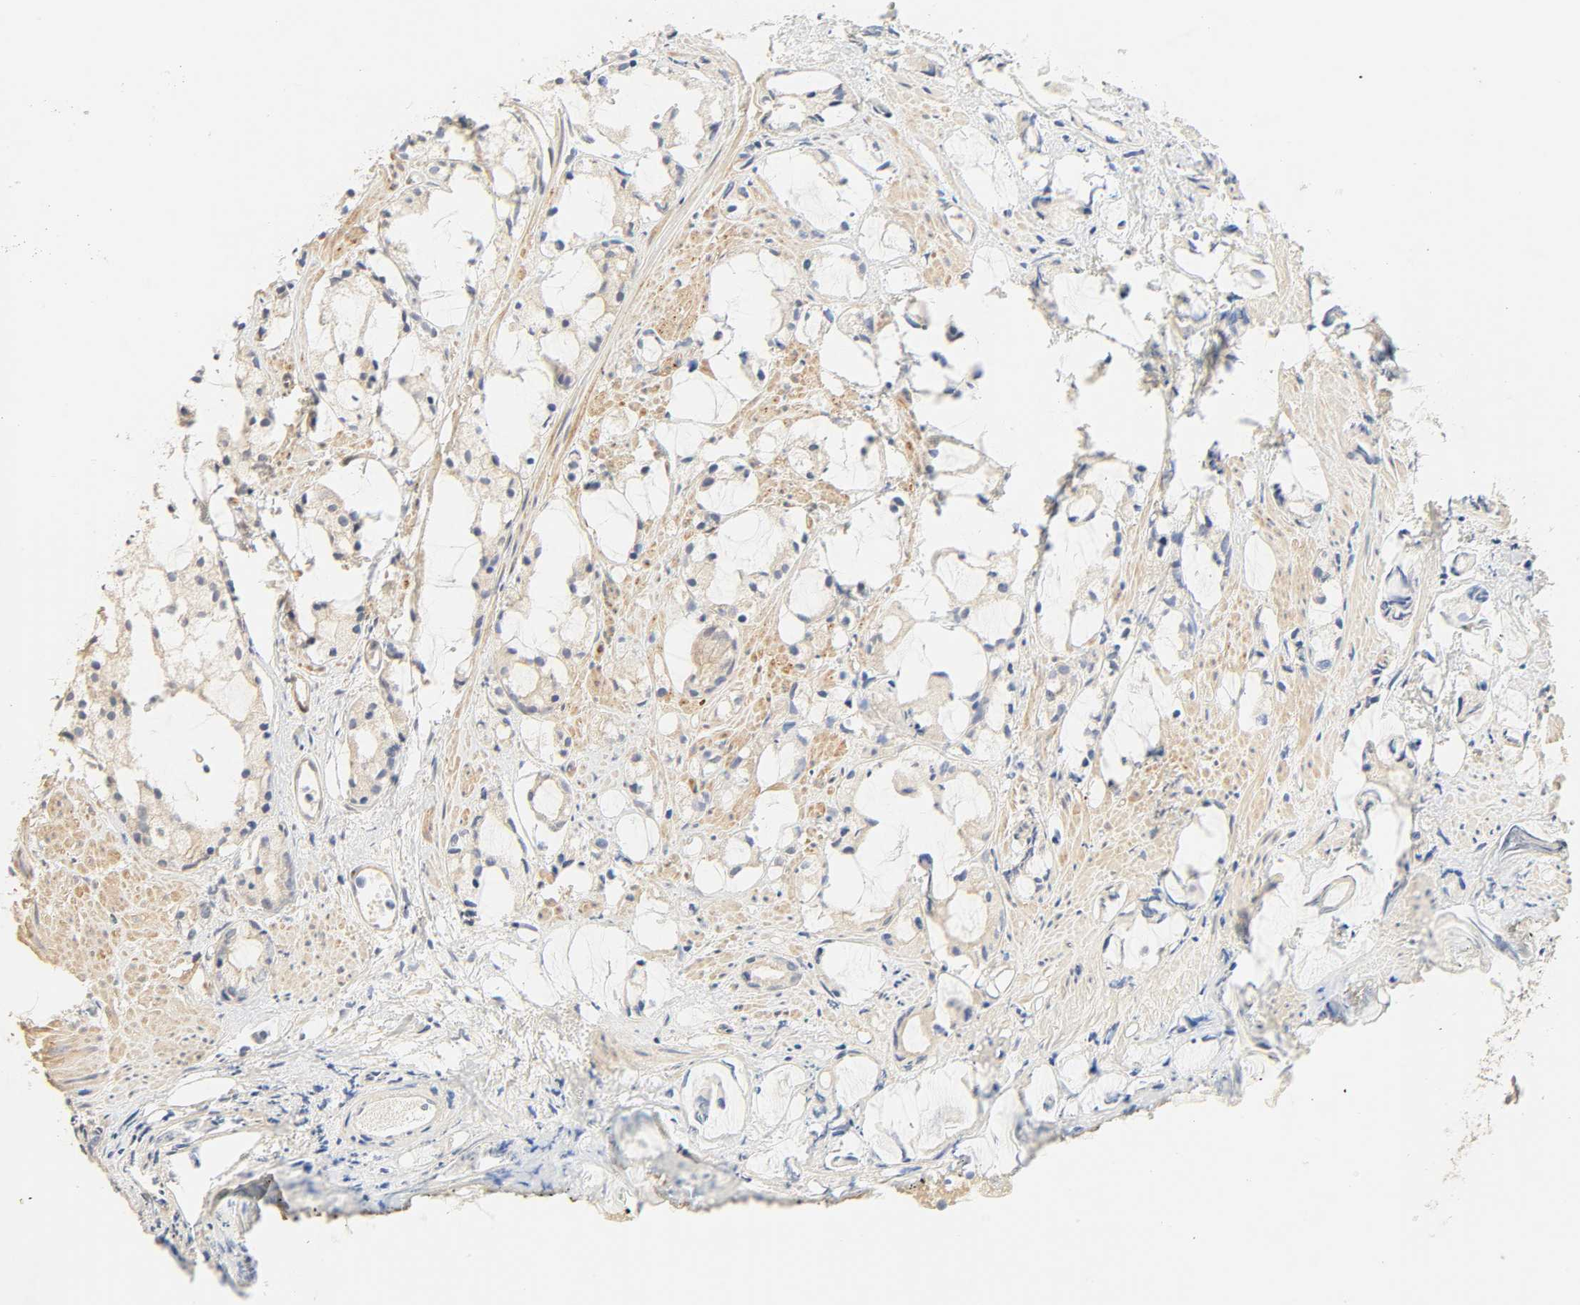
{"staining": {"intensity": "weak", "quantity": "25%-75%", "location": "cytoplasmic/membranous"}, "tissue": "prostate cancer", "cell_type": "Tumor cells", "image_type": "cancer", "snomed": [{"axis": "morphology", "description": "Adenocarcinoma, High grade"}, {"axis": "topography", "description": "Prostate"}], "caption": "The histopathology image reveals a brown stain indicating the presence of a protein in the cytoplasmic/membranous of tumor cells in prostate cancer.", "gene": "BORCS8-MEF2B", "patient": {"sex": "male", "age": 85}}